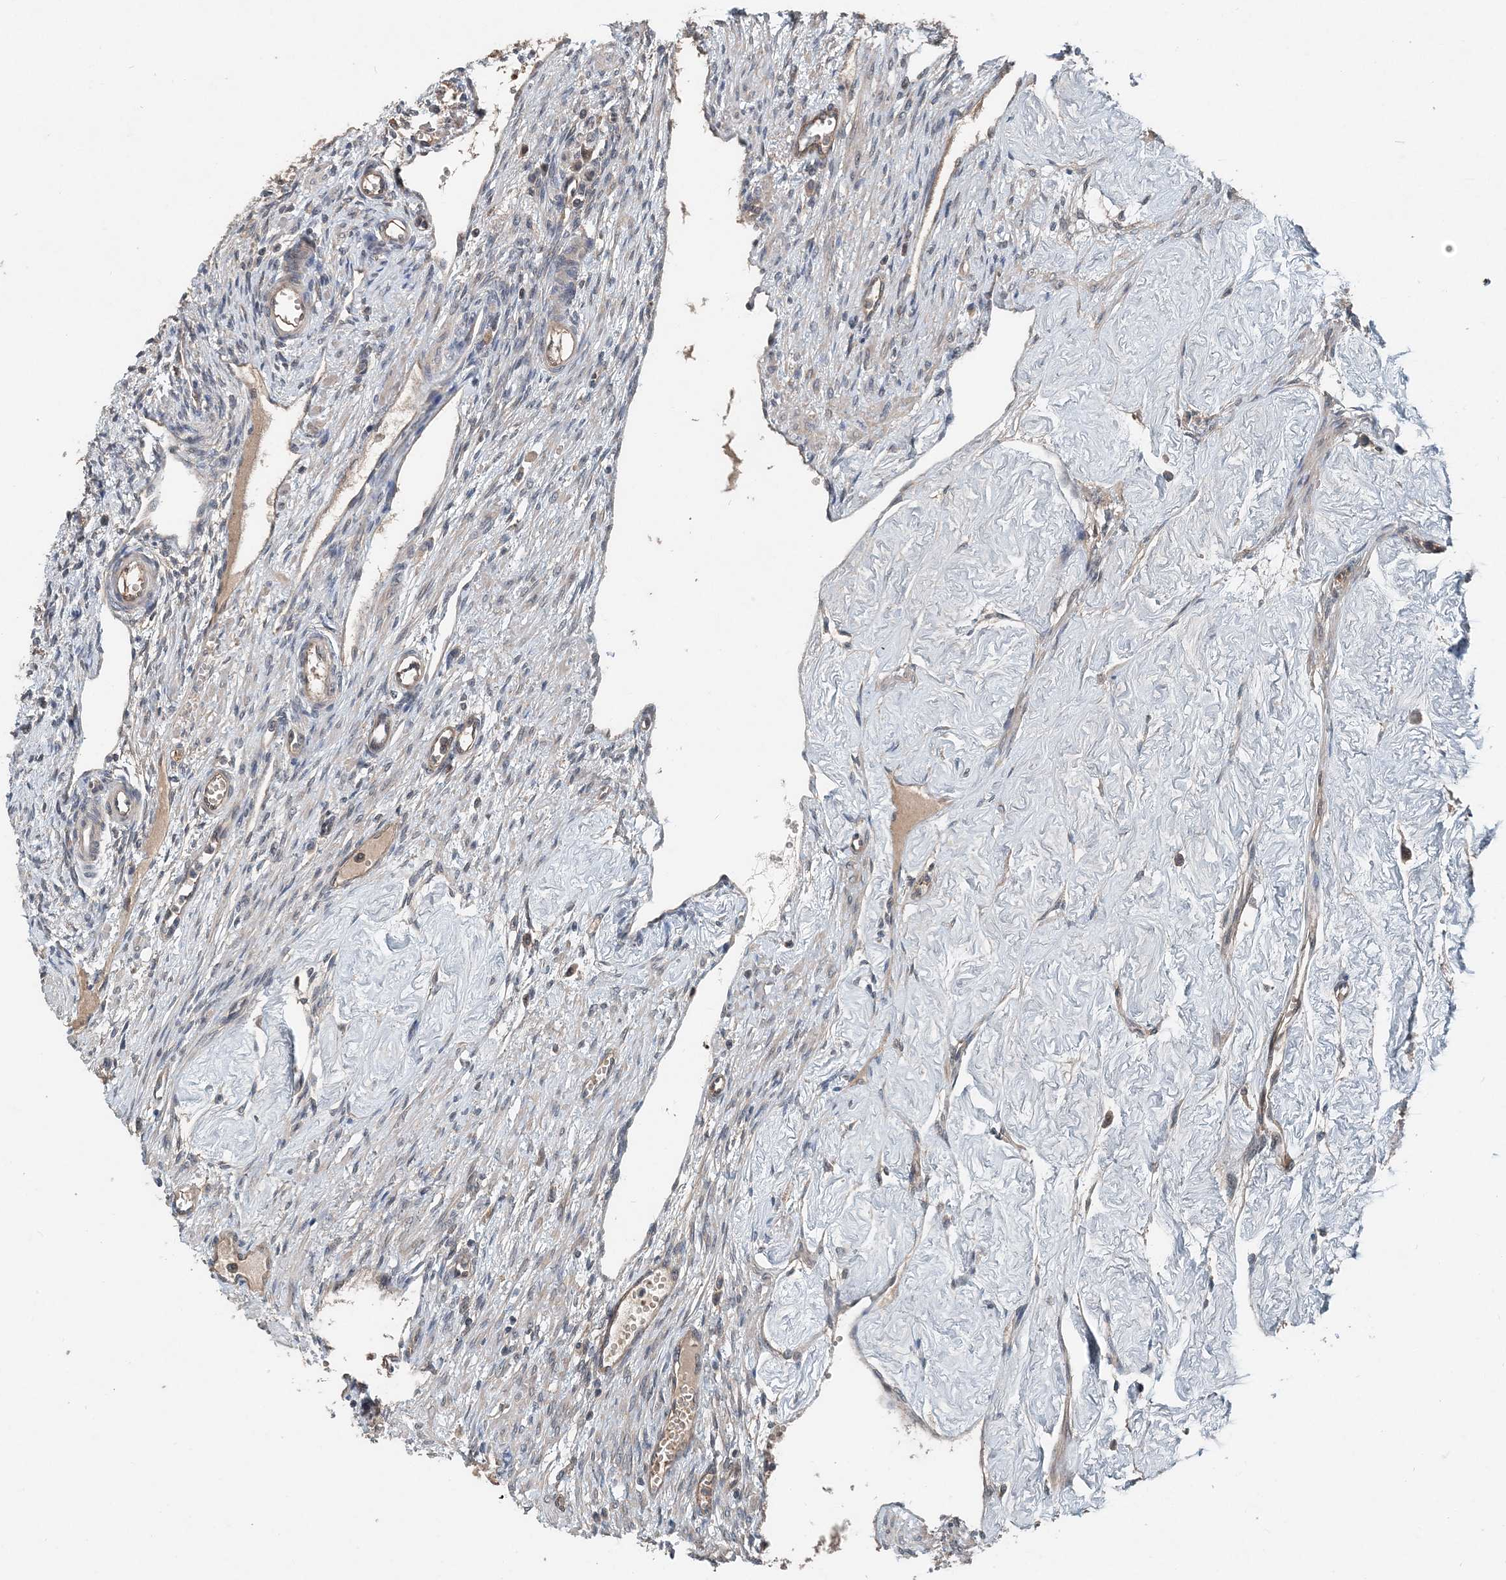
{"staining": {"intensity": "negative", "quantity": "none", "location": "none"}, "tissue": "ovary", "cell_type": "Ovarian stroma cells", "image_type": "normal", "snomed": [{"axis": "morphology", "description": "Normal tissue, NOS"}, {"axis": "morphology", "description": "Cyst, NOS"}, {"axis": "topography", "description": "Ovary"}], "caption": "Ovarian stroma cells show no significant protein staining in unremarkable ovary. (IHC, brightfield microscopy, high magnification).", "gene": "SMPD3", "patient": {"sex": "female", "age": 33}}